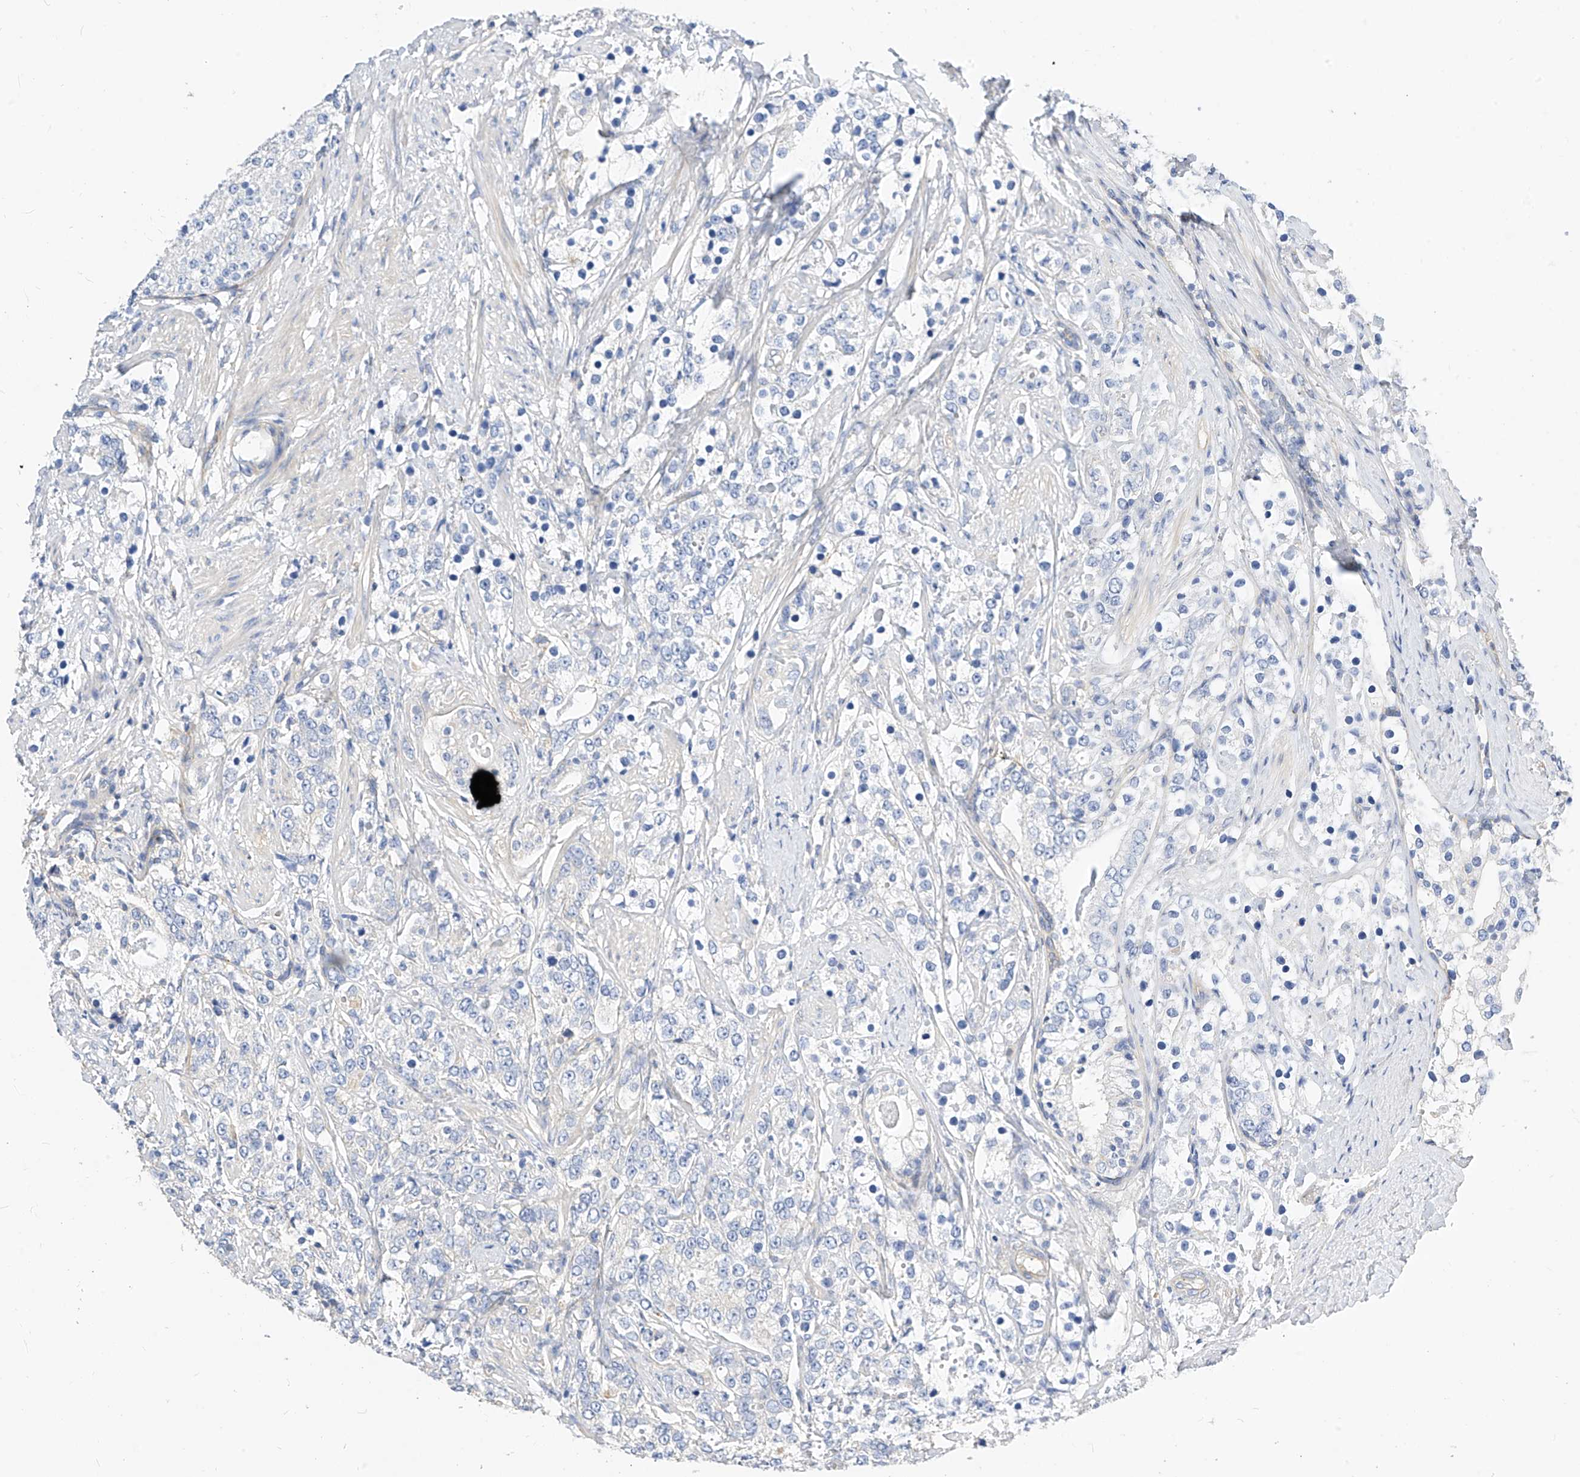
{"staining": {"intensity": "negative", "quantity": "none", "location": "none"}, "tissue": "prostate cancer", "cell_type": "Tumor cells", "image_type": "cancer", "snomed": [{"axis": "morphology", "description": "Adenocarcinoma, High grade"}, {"axis": "topography", "description": "Prostate"}], "caption": "High magnification brightfield microscopy of prostate cancer (adenocarcinoma (high-grade)) stained with DAB (3,3'-diaminobenzidine) (brown) and counterstained with hematoxylin (blue): tumor cells show no significant positivity.", "gene": "SCGB2A1", "patient": {"sex": "male", "age": 69}}